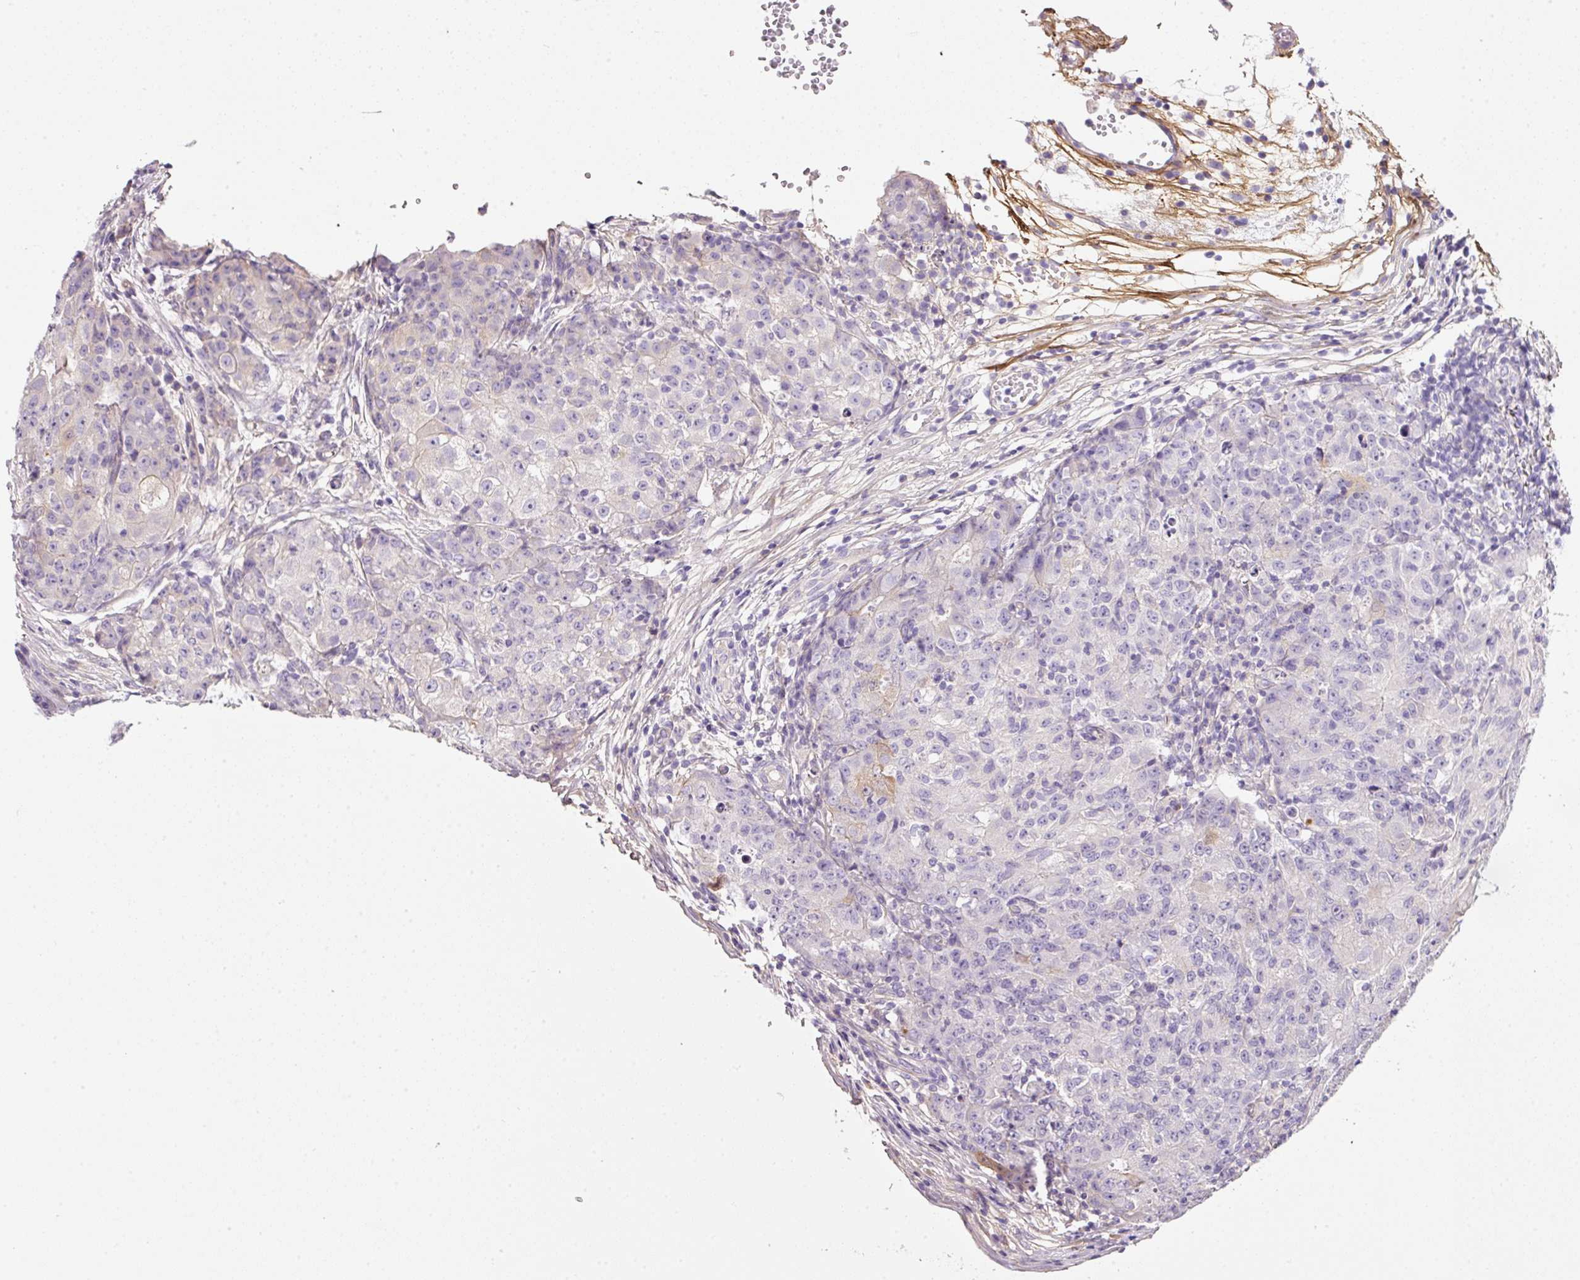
{"staining": {"intensity": "negative", "quantity": "none", "location": "none"}, "tissue": "ovarian cancer", "cell_type": "Tumor cells", "image_type": "cancer", "snomed": [{"axis": "morphology", "description": "Carcinoma, endometroid"}, {"axis": "topography", "description": "Ovary"}], "caption": "This histopathology image is of ovarian endometroid carcinoma stained with immunohistochemistry to label a protein in brown with the nuclei are counter-stained blue. There is no positivity in tumor cells. Nuclei are stained in blue.", "gene": "SOS2", "patient": {"sex": "female", "age": 42}}